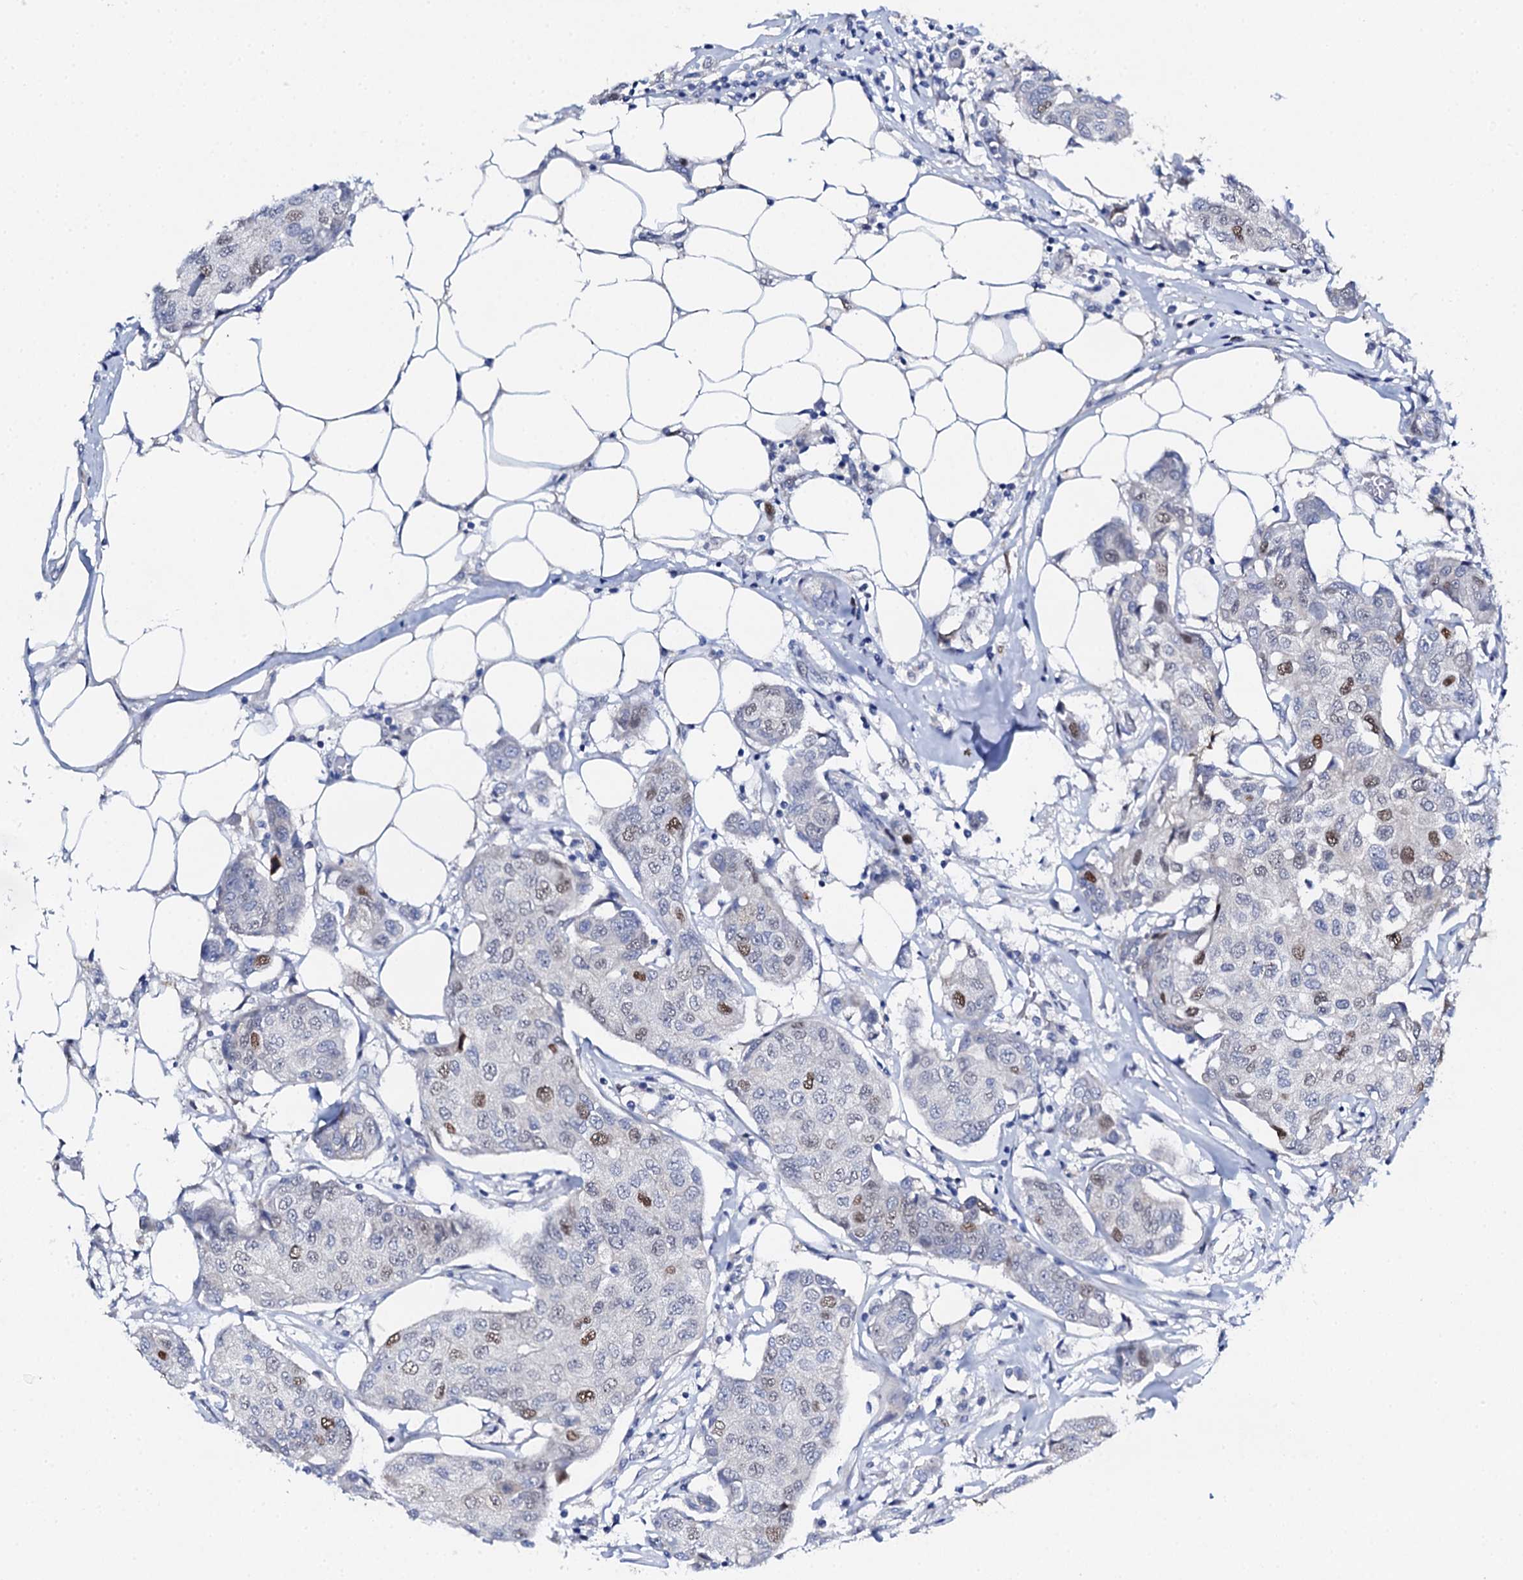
{"staining": {"intensity": "moderate", "quantity": "<25%", "location": "nuclear"}, "tissue": "breast cancer", "cell_type": "Tumor cells", "image_type": "cancer", "snomed": [{"axis": "morphology", "description": "Duct carcinoma"}, {"axis": "topography", "description": "Breast"}], "caption": "This is an image of IHC staining of infiltrating ductal carcinoma (breast), which shows moderate positivity in the nuclear of tumor cells.", "gene": "NUDT13", "patient": {"sex": "female", "age": 80}}